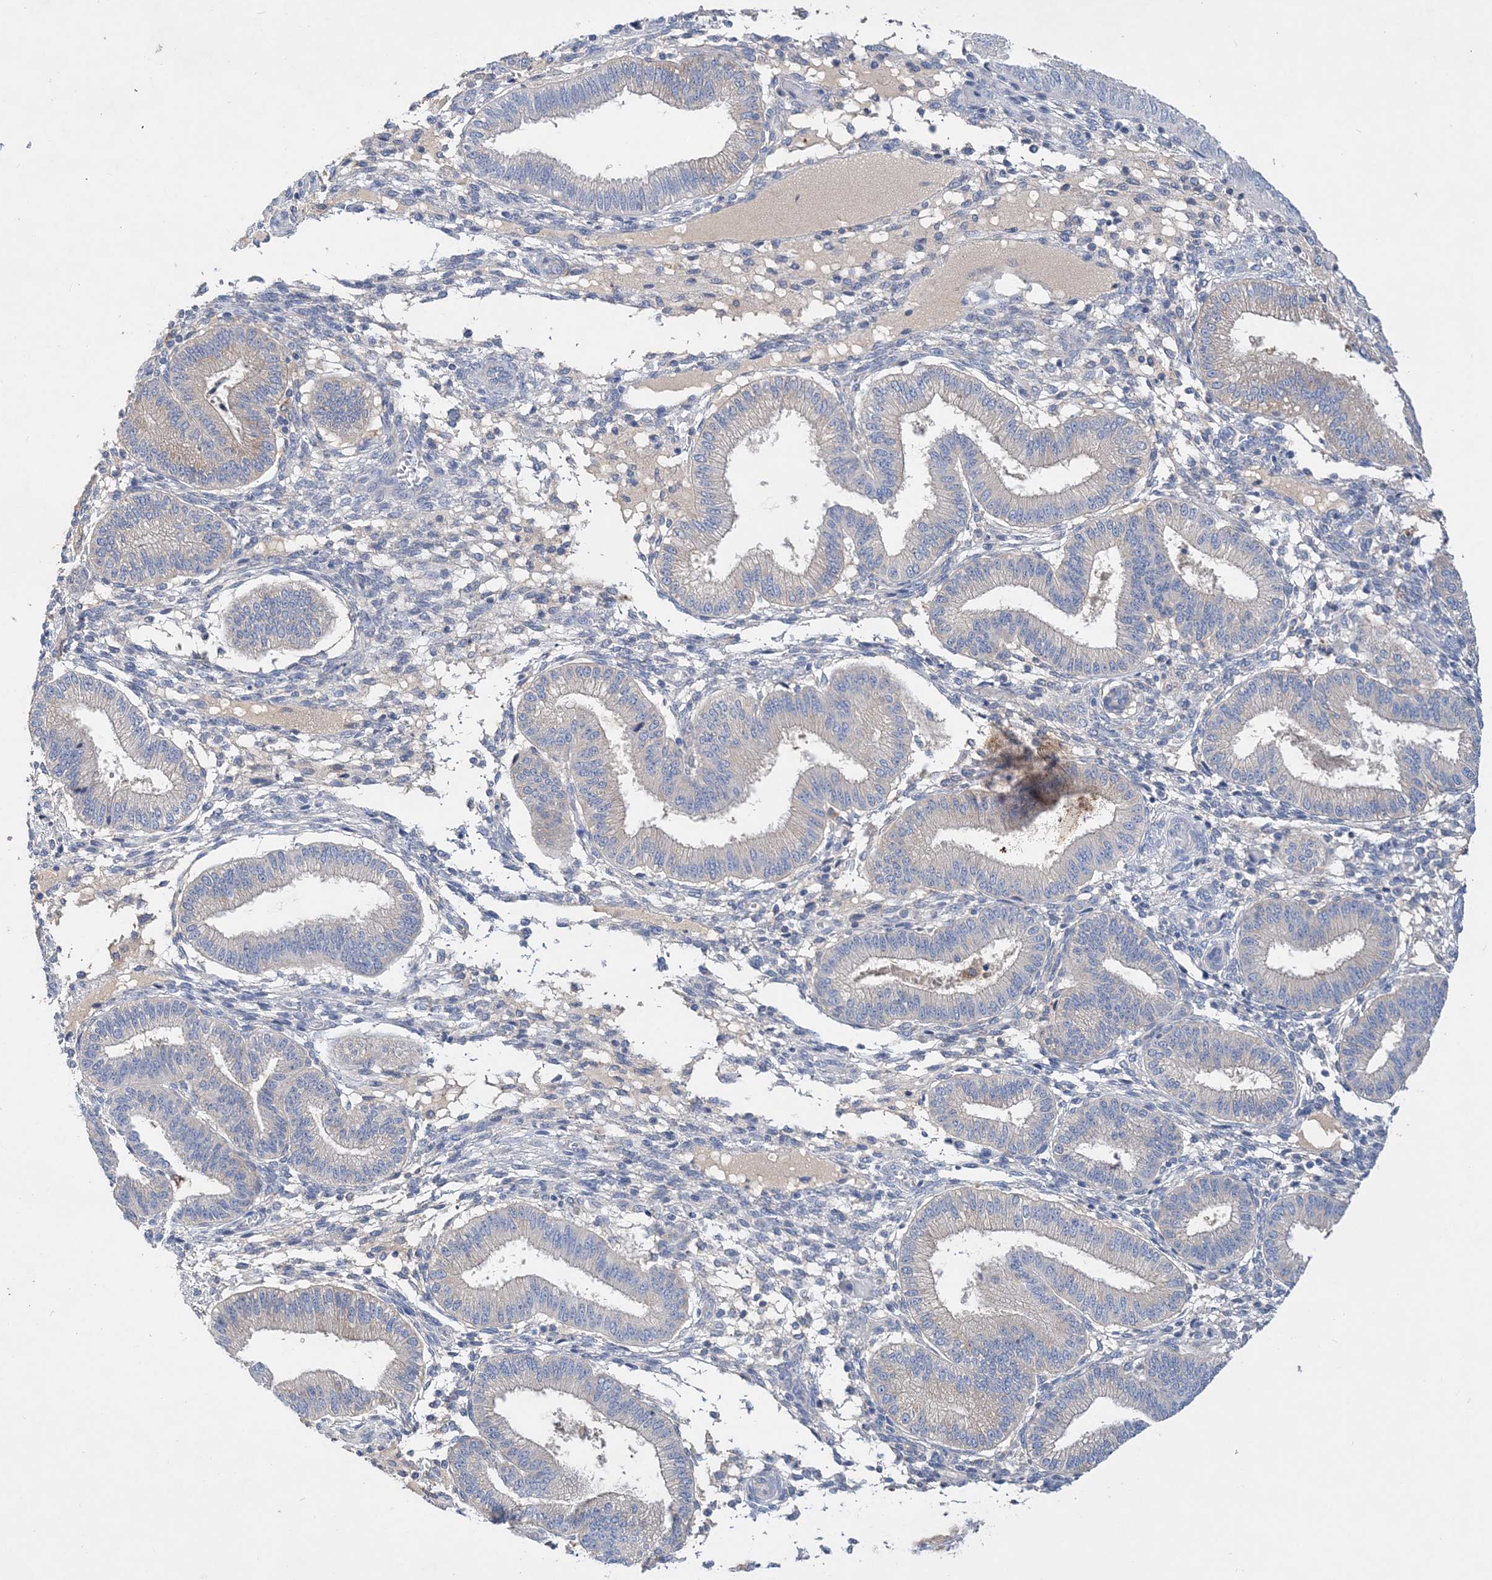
{"staining": {"intensity": "negative", "quantity": "none", "location": "none"}, "tissue": "endometrium", "cell_type": "Cells in endometrial stroma", "image_type": "normal", "snomed": [{"axis": "morphology", "description": "Normal tissue, NOS"}, {"axis": "topography", "description": "Endometrium"}], "caption": "Human endometrium stained for a protein using IHC shows no positivity in cells in endometrial stroma.", "gene": "GRINA", "patient": {"sex": "female", "age": 39}}